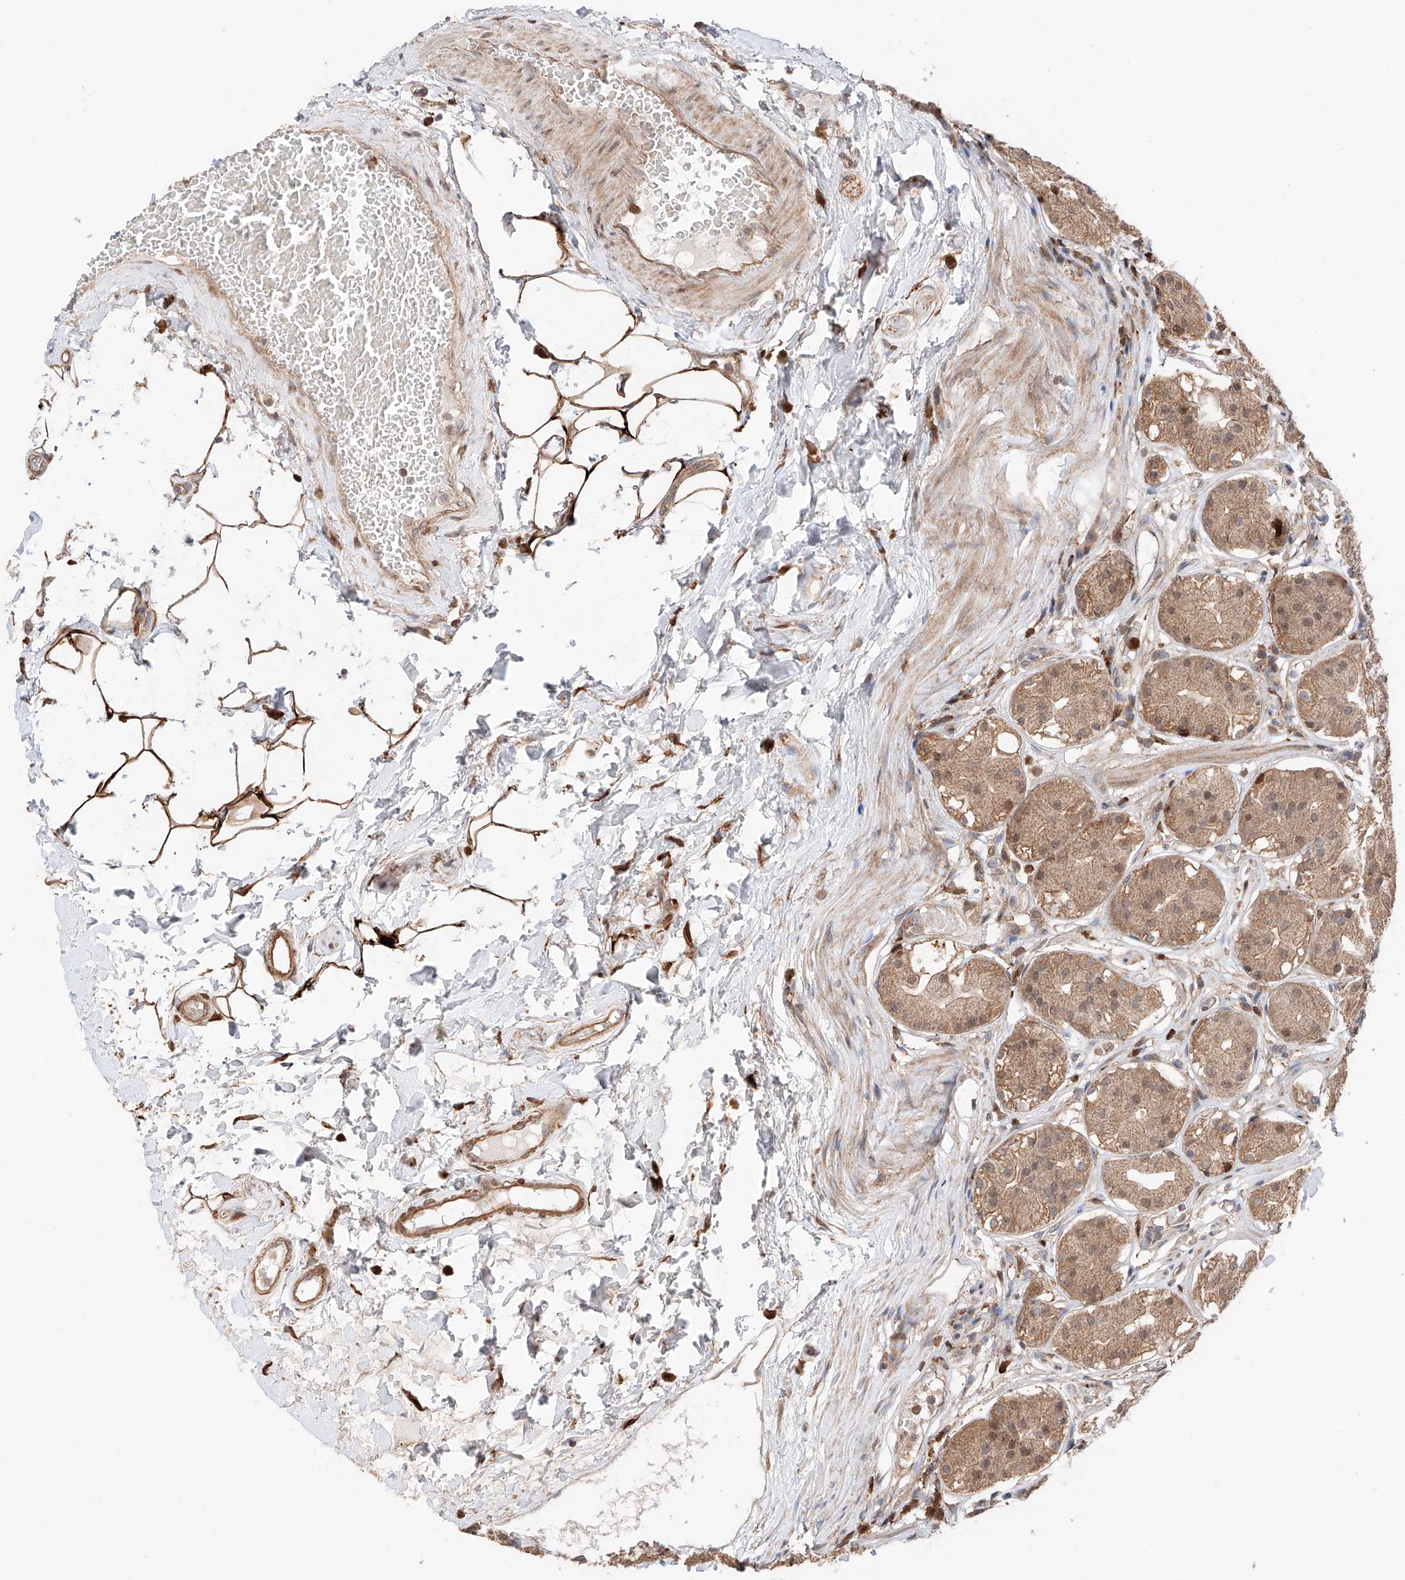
{"staining": {"intensity": "moderate", "quantity": ">75%", "location": "cytoplasmic/membranous"}, "tissue": "stomach", "cell_type": "Glandular cells", "image_type": "normal", "snomed": [{"axis": "morphology", "description": "Normal tissue, NOS"}, {"axis": "topography", "description": "Stomach, lower"}], "caption": "Moderate cytoplasmic/membranous positivity for a protein is present in about >75% of glandular cells of unremarkable stomach using immunohistochemistry (IHC).", "gene": "IGSF22", "patient": {"sex": "female", "age": 56}}